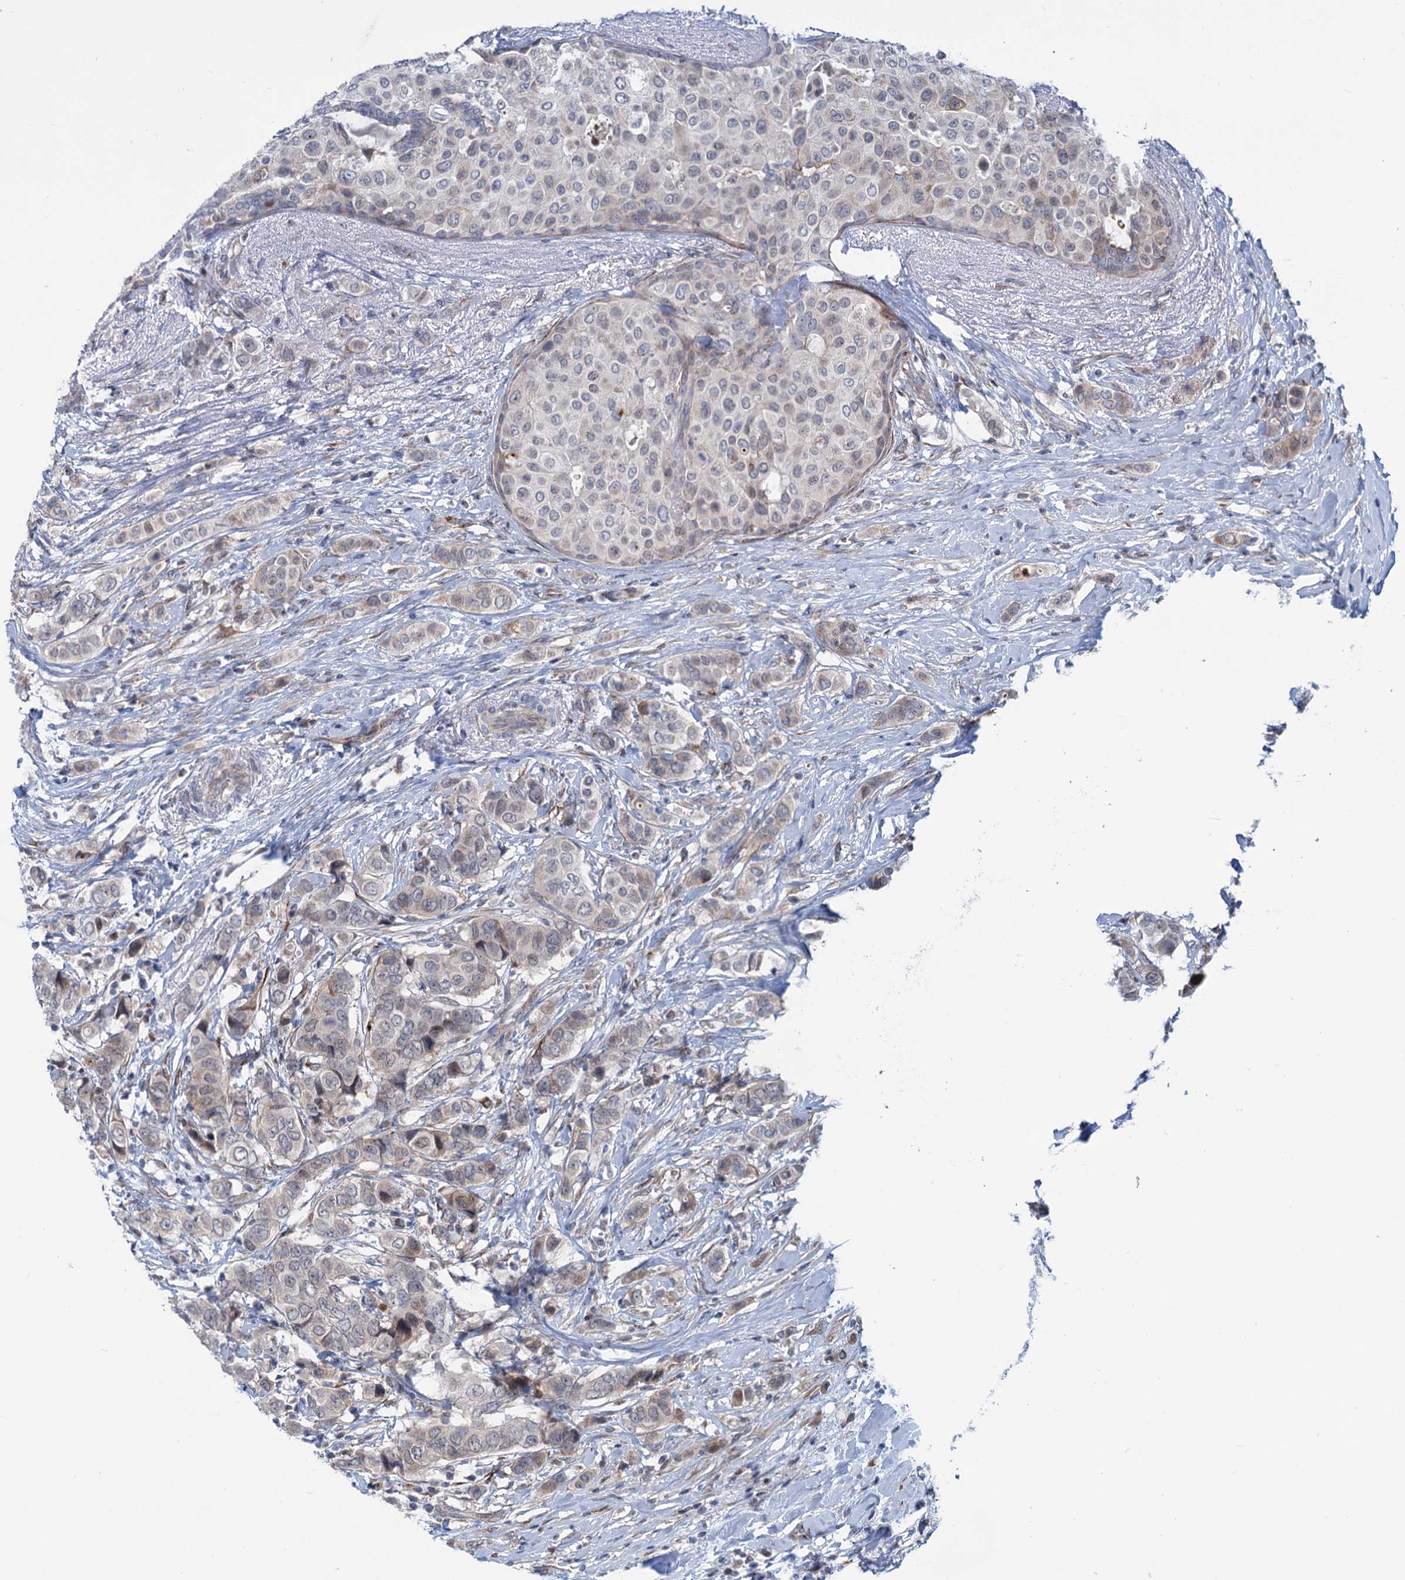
{"staining": {"intensity": "negative", "quantity": "none", "location": "none"}, "tissue": "breast cancer", "cell_type": "Tumor cells", "image_type": "cancer", "snomed": [{"axis": "morphology", "description": "Lobular carcinoma"}, {"axis": "topography", "description": "Breast"}], "caption": "DAB immunohistochemical staining of breast lobular carcinoma displays no significant staining in tumor cells.", "gene": "ELP4", "patient": {"sex": "female", "age": 51}}